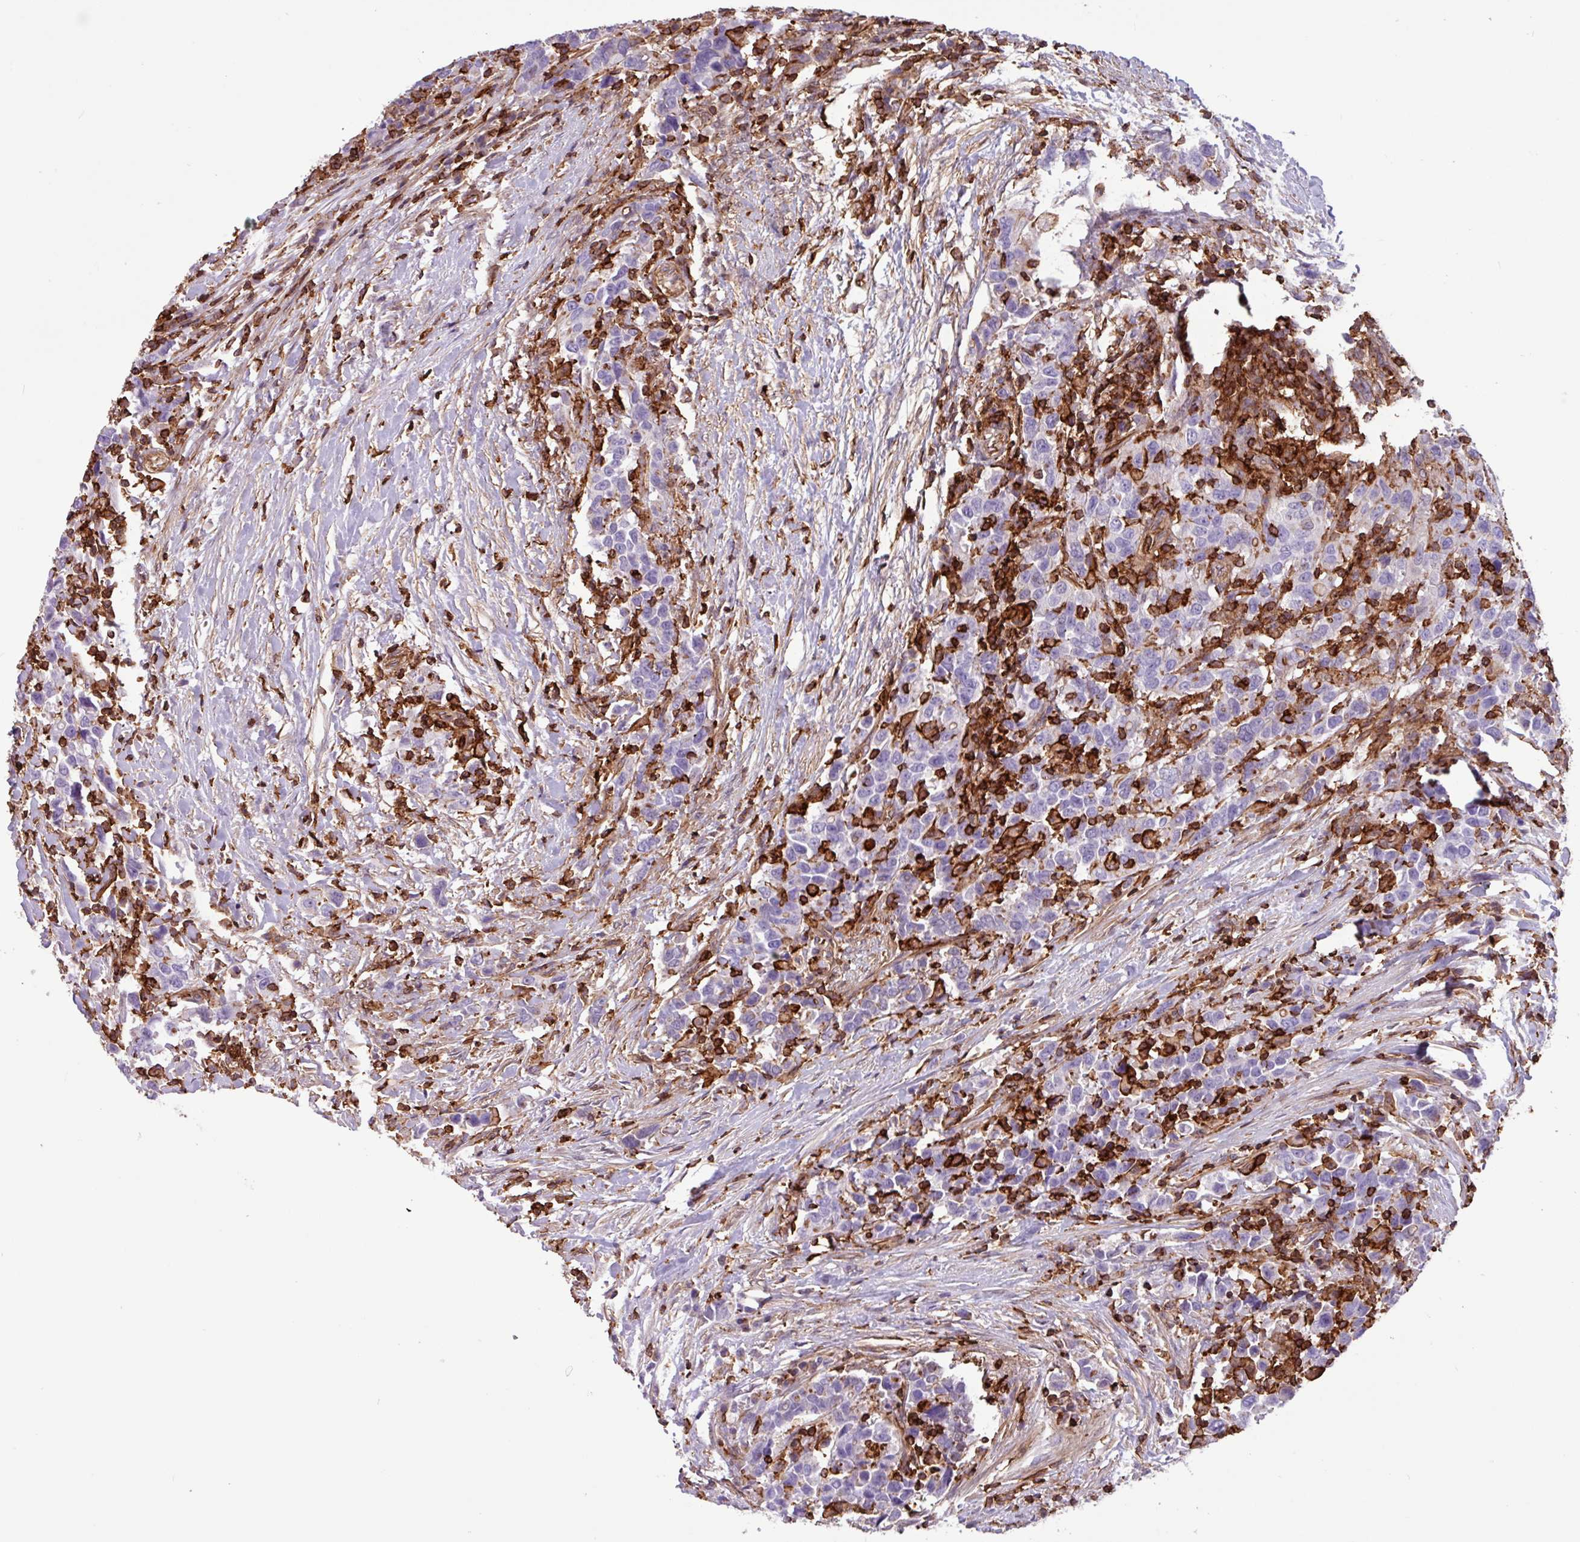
{"staining": {"intensity": "negative", "quantity": "none", "location": "none"}, "tissue": "urothelial cancer", "cell_type": "Tumor cells", "image_type": "cancer", "snomed": [{"axis": "morphology", "description": "Urothelial carcinoma, High grade"}, {"axis": "topography", "description": "Urinary bladder"}], "caption": "This is an immunohistochemistry (IHC) photomicrograph of urothelial carcinoma (high-grade). There is no expression in tumor cells.", "gene": "PPP1R18", "patient": {"sex": "male", "age": 61}}